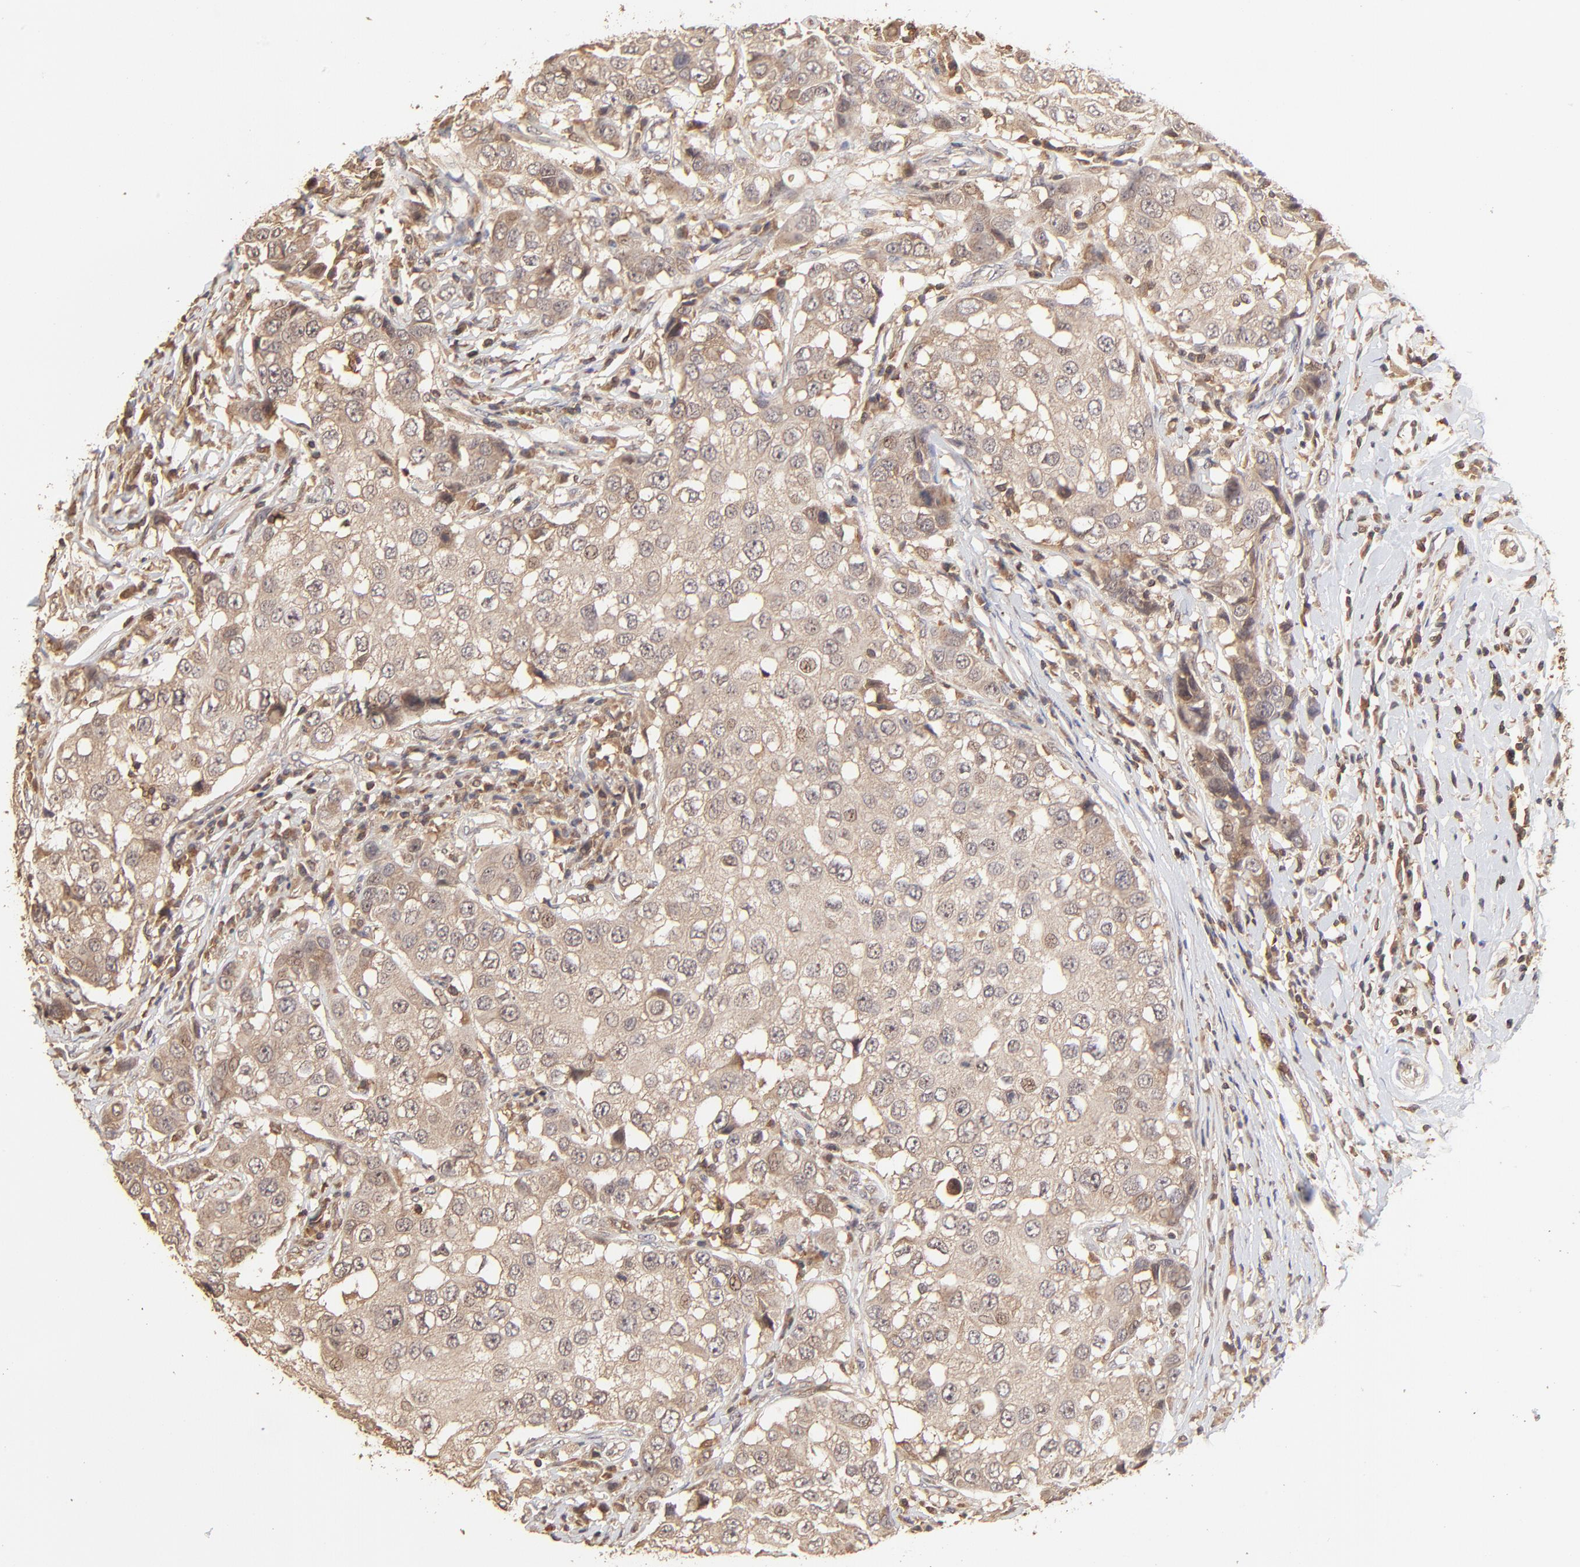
{"staining": {"intensity": "moderate", "quantity": ">75%", "location": "cytoplasmic/membranous"}, "tissue": "breast cancer", "cell_type": "Tumor cells", "image_type": "cancer", "snomed": [{"axis": "morphology", "description": "Duct carcinoma"}, {"axis": "topography", "description": "Breast"}], "caption": "The micrograph exhibits a brown stain indicating the presence of a protein in the cytoplasmic/membranous of tumor cells in intraductal carcinoma (breast).", "gene": "STON2", "patient": {"sex": "female", "age": 27}}